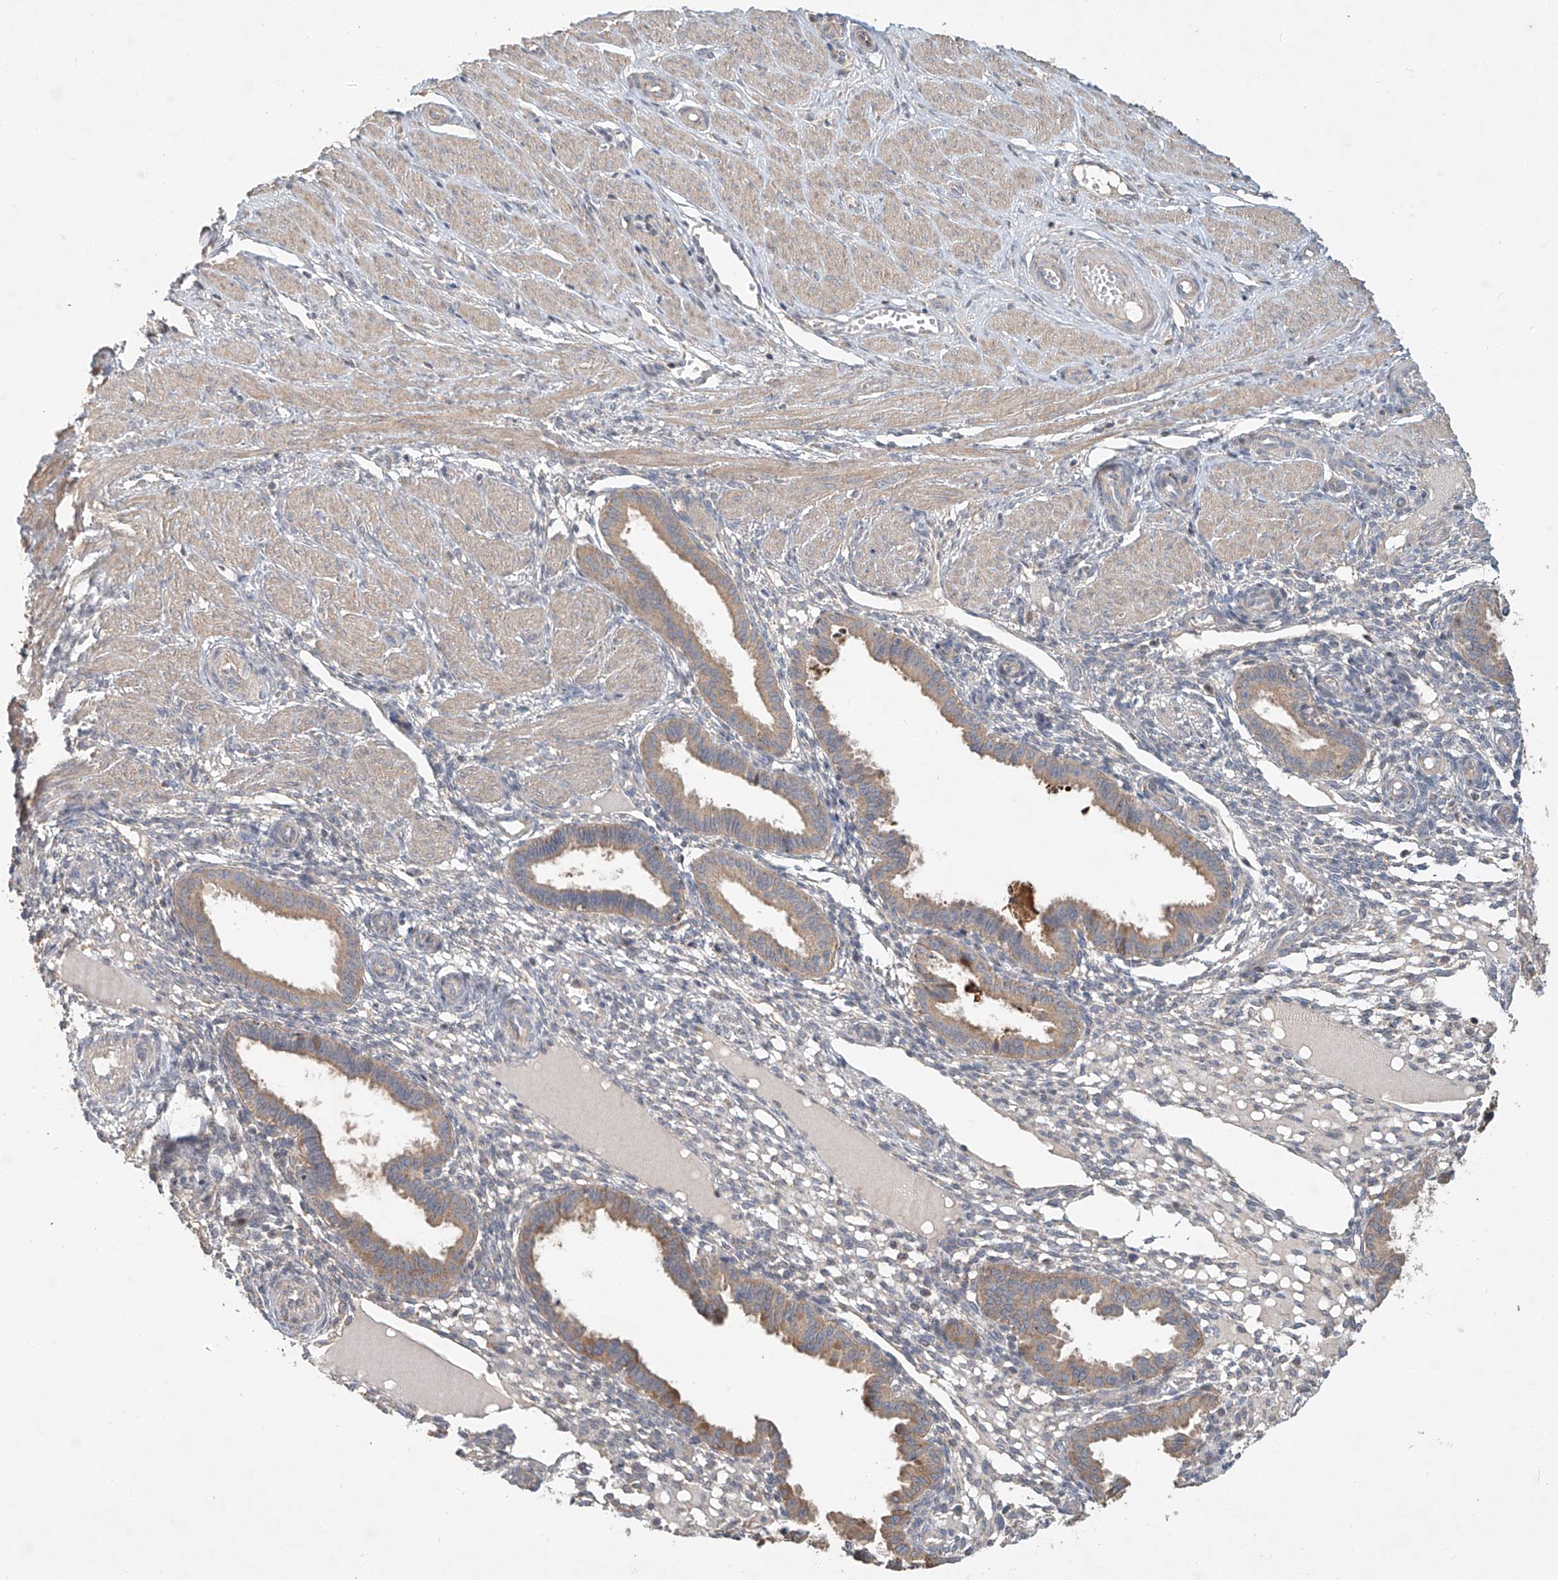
{"staining": {"intensity": "negative", "quantity": "none", "location": "none"}, "tissue": "endometrium", "cell_type": "Cells in endometrial stroma", "image_type": "normal", "snomed": [{"axis": "morphology", "description": "Normal tissue, NOS"}, {"axis": "topography", "description": "Endometrium"}], "caption": "IHC micrograph of normal human endometrium stained for a protein (brown), which reveals no staining in cells in endometrial stroma.", "gene": "TMEM61", "patient": {"sex": "female", "age": 33}}